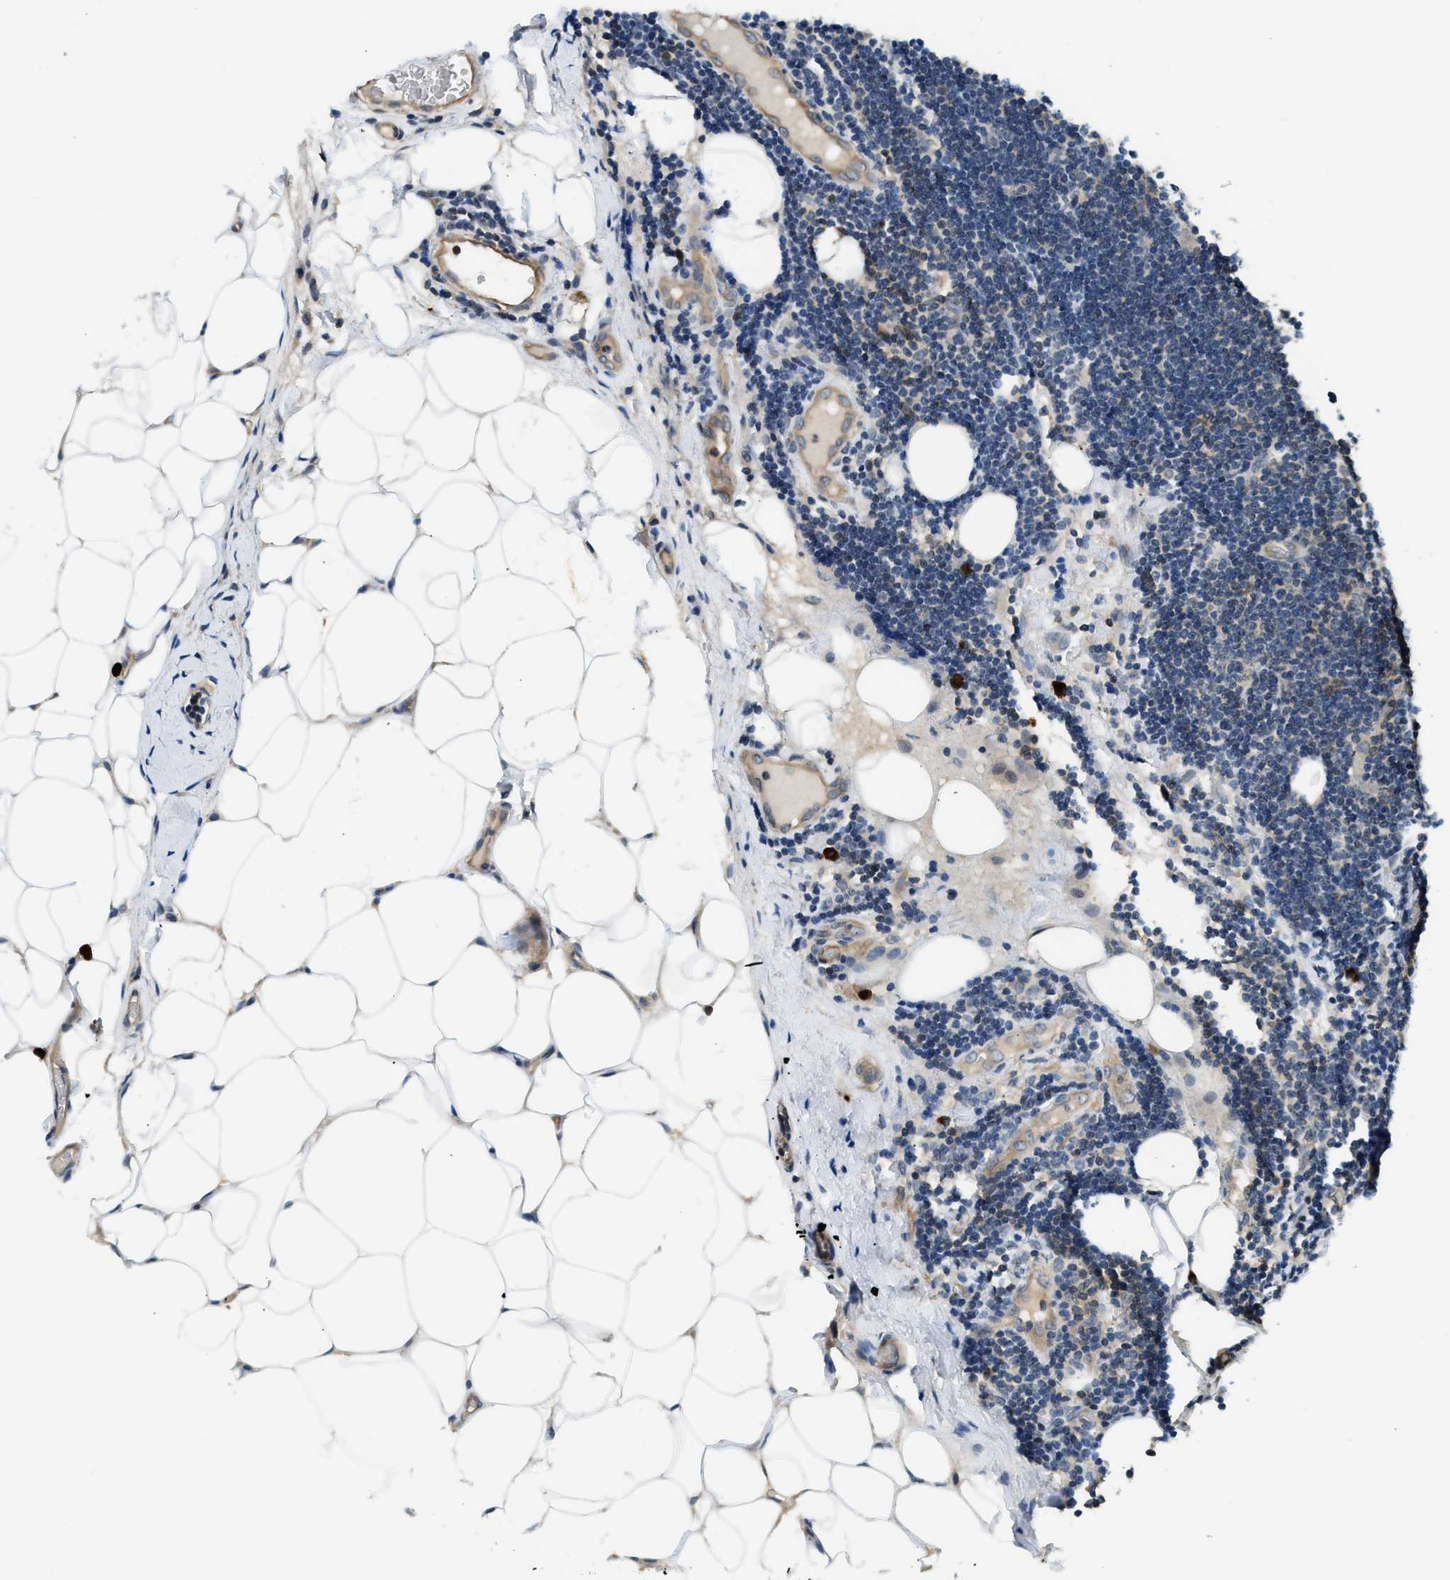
{"staining": {"intensity": "weak", "quantity": "<25%", "location": "cytoplasmic/membranous"}, "tissue": "lymphoma", "cell_type": "Tumor cells", "image_type": "cancer", "snomed": [{"axis": "morphology", "description": "Malignant lymphoma, non-Hodgkin's type, Low grade"}, {"axis": "topography", "description": "Lymph node"}], "caption": "Human lymphoma stained for a protein using immunohistochemistry exhibits no positivity in tumor cells.", "gene": "CBLB", "patient": {"sex": "male", "age": 83}}